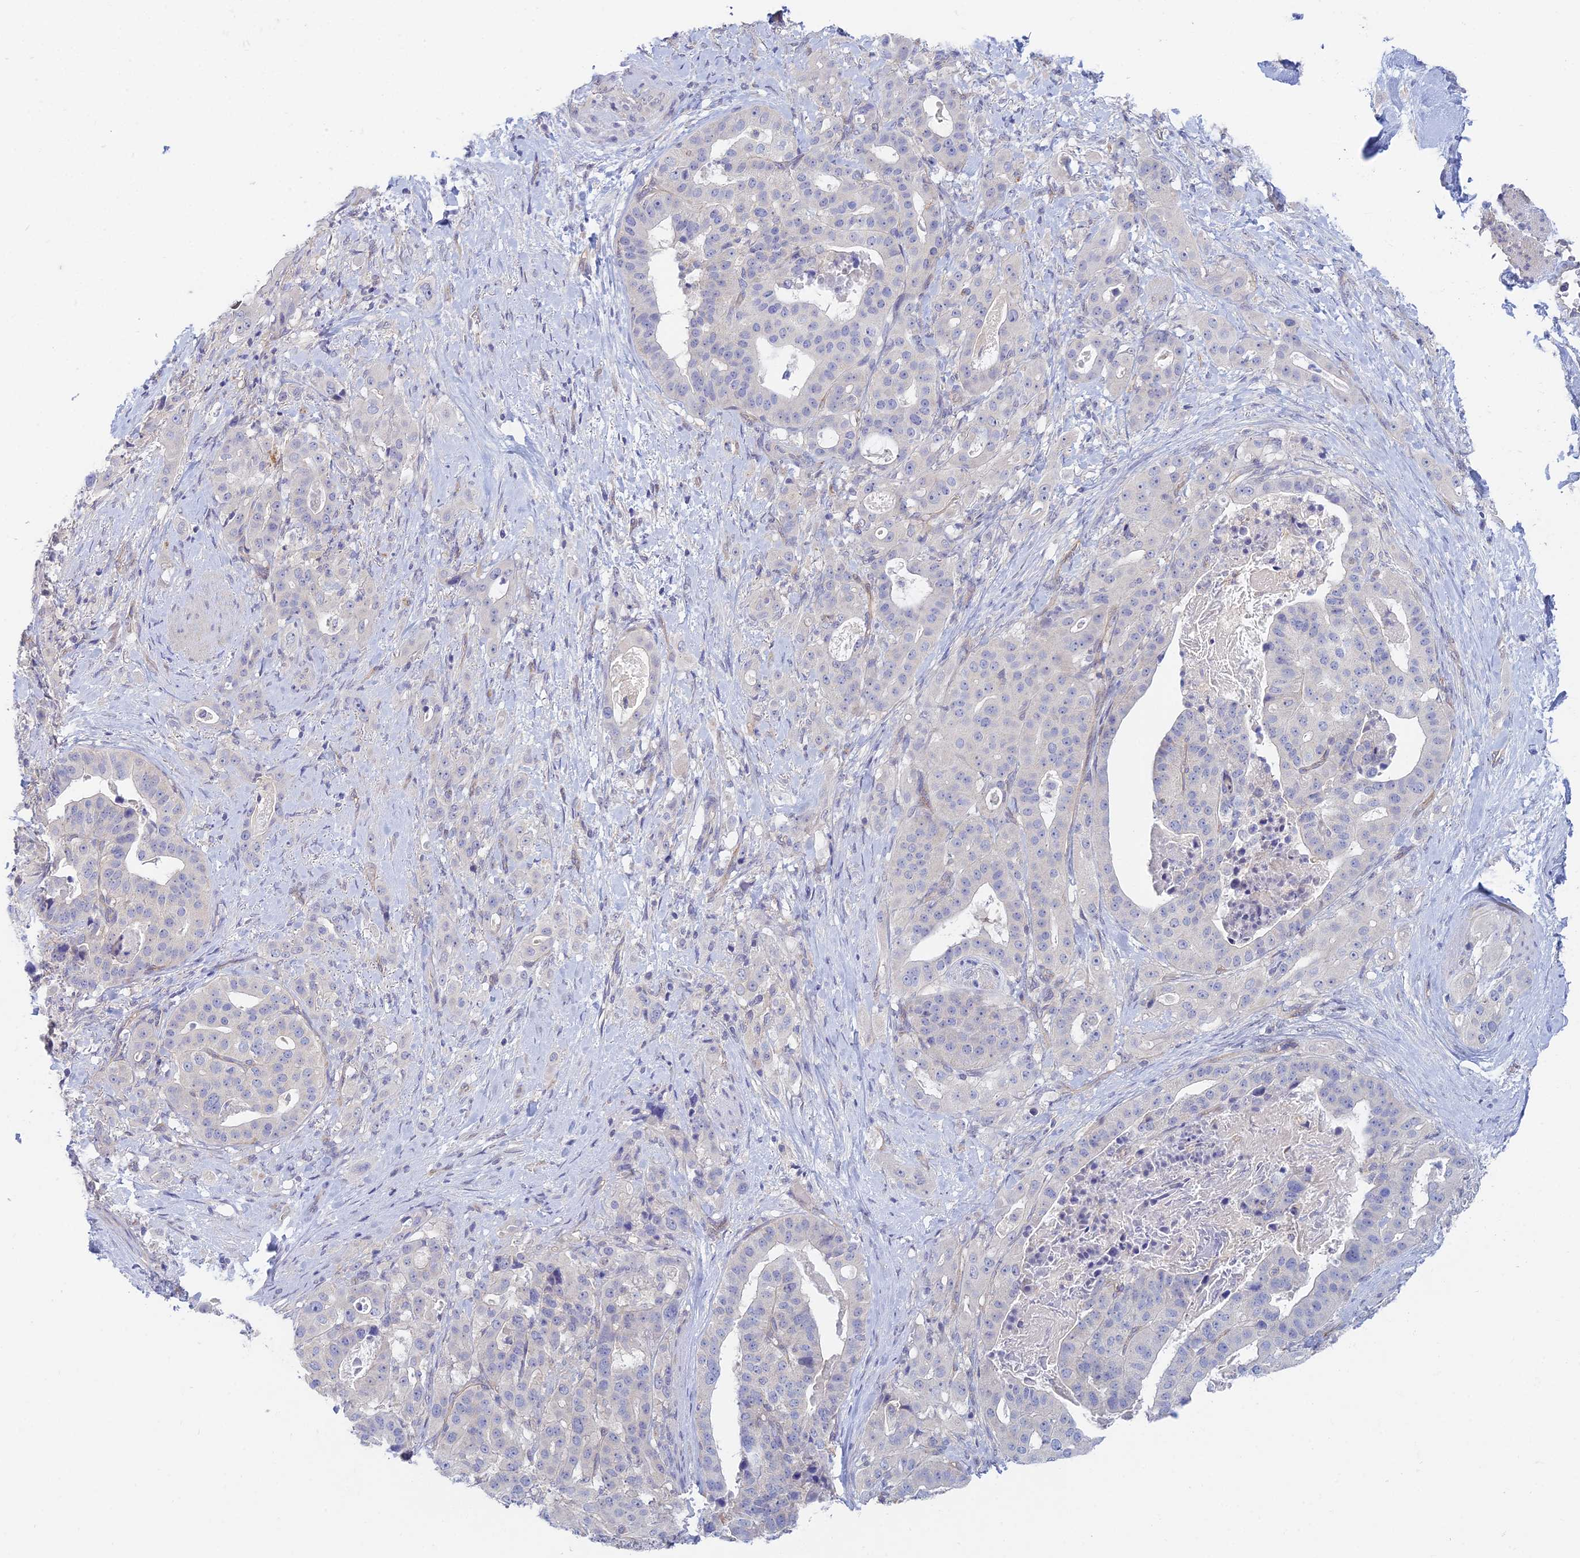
{"staining": {"intensity": "negative", "quantity": "none", "location": "none"}, "tissue": "stomach cancer", "cell_type": "Tumor cells", "image_type": "cancer", "snomed": [{"axis": "morphology", "description": "Adenocarcinoma, NOS"}, {"axis": "topography", "description": "Stomach"}], "caption": "There is no significant positivity in tumor cells of stomach cancer.", "gene": "METTL26", "patient": {"sex": "male", "age": 48}}